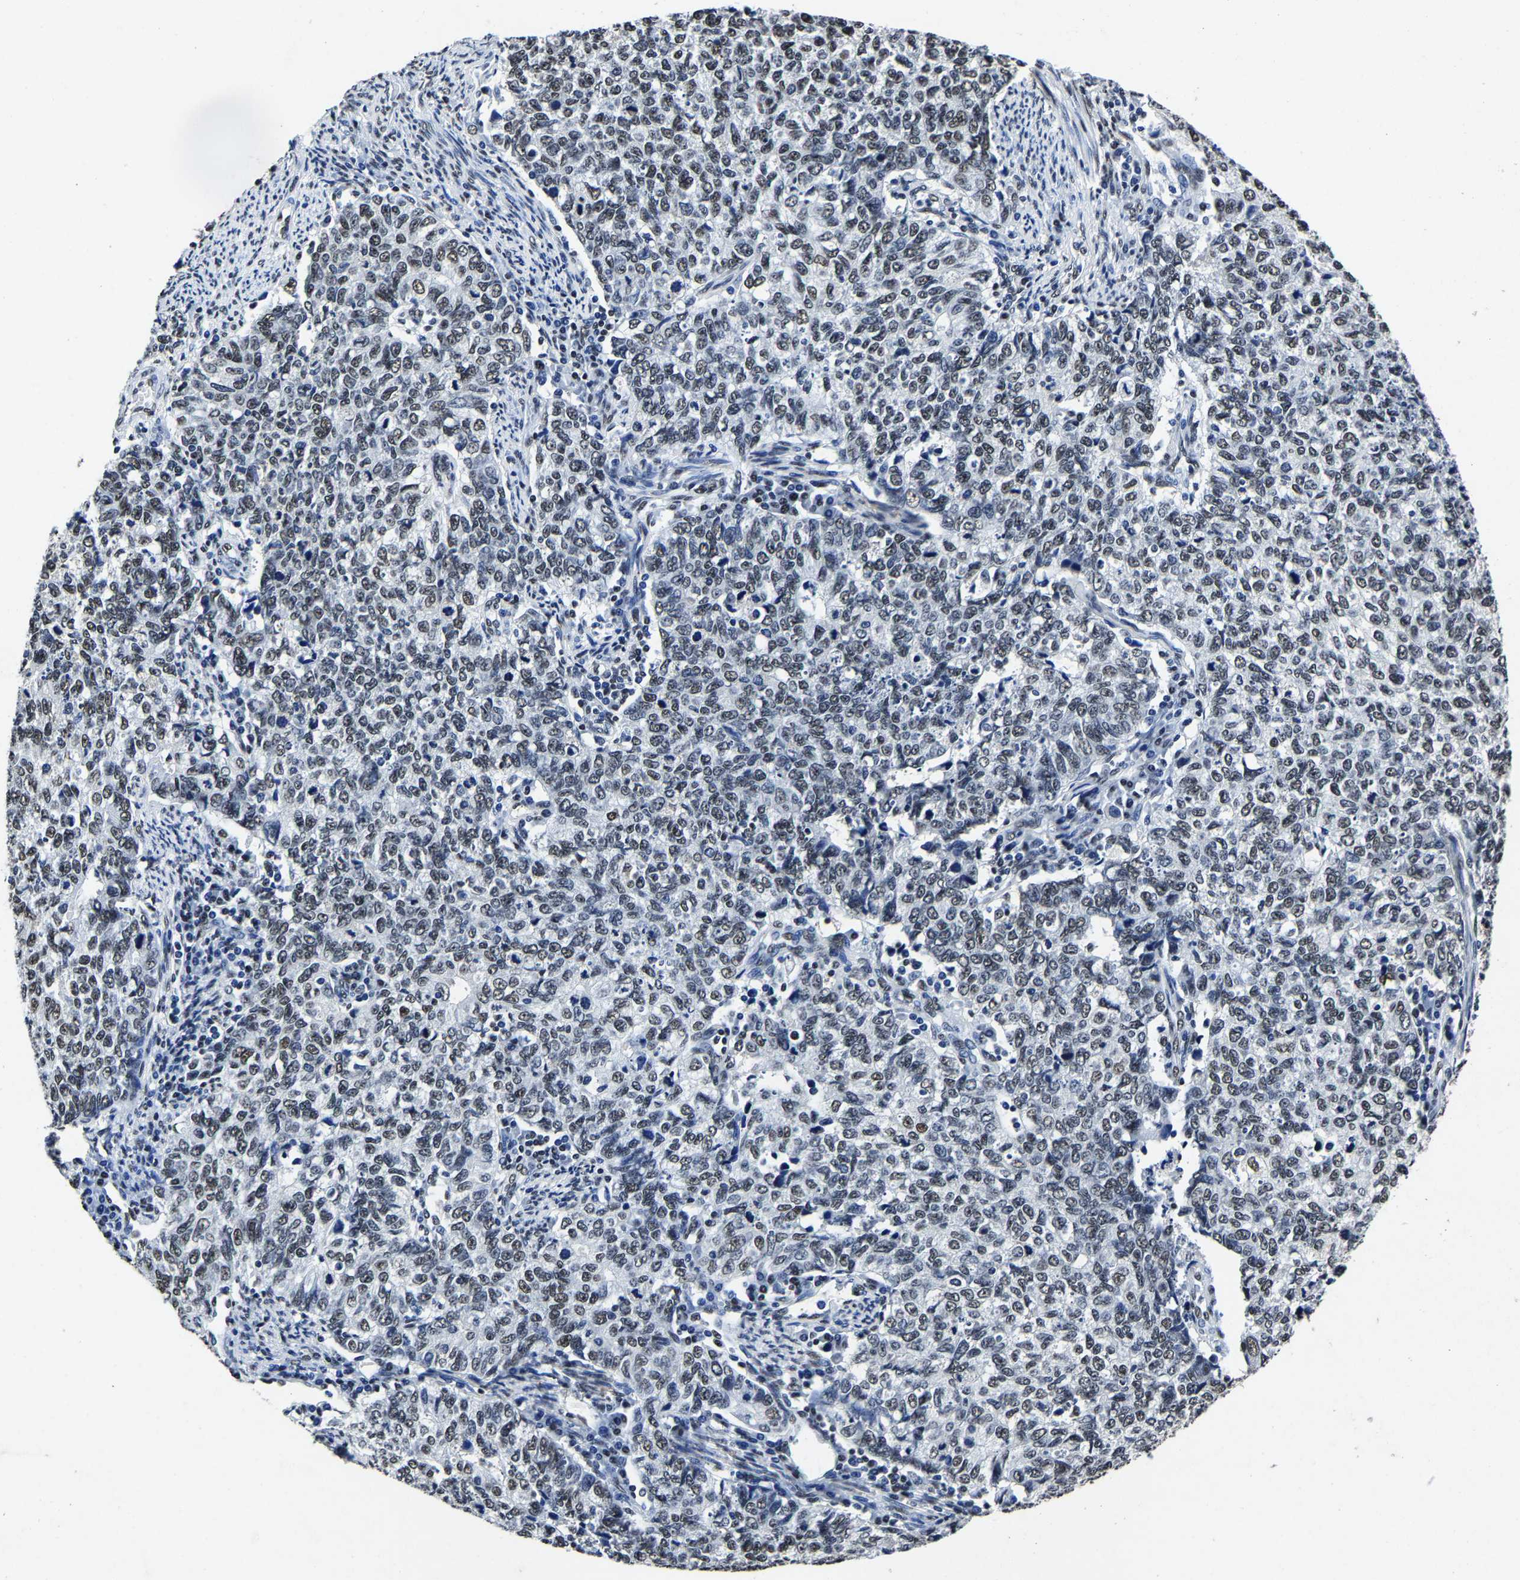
{"staining": {"intensity": "weak", "quantity": "25%-75%", "location": "nuclear"}, "tissue": "cervical cancer", "cell_type": "Tumor cells", "image_type": "cancer", "snomed": [{"axis": "morphology", "description": "Squamous cell carcinoma, NOS"}, {"axis": "topography", "description": "Cervix"}], "caption": "Cervical cancer (squamous cell carcinoma) was stained to show a protein in brown. There is low levels of weak nuclear positivity in about 25%-75% of tumor cells.", "gene": "RBM45", "patient": {"sex": "female", "age": 63}}